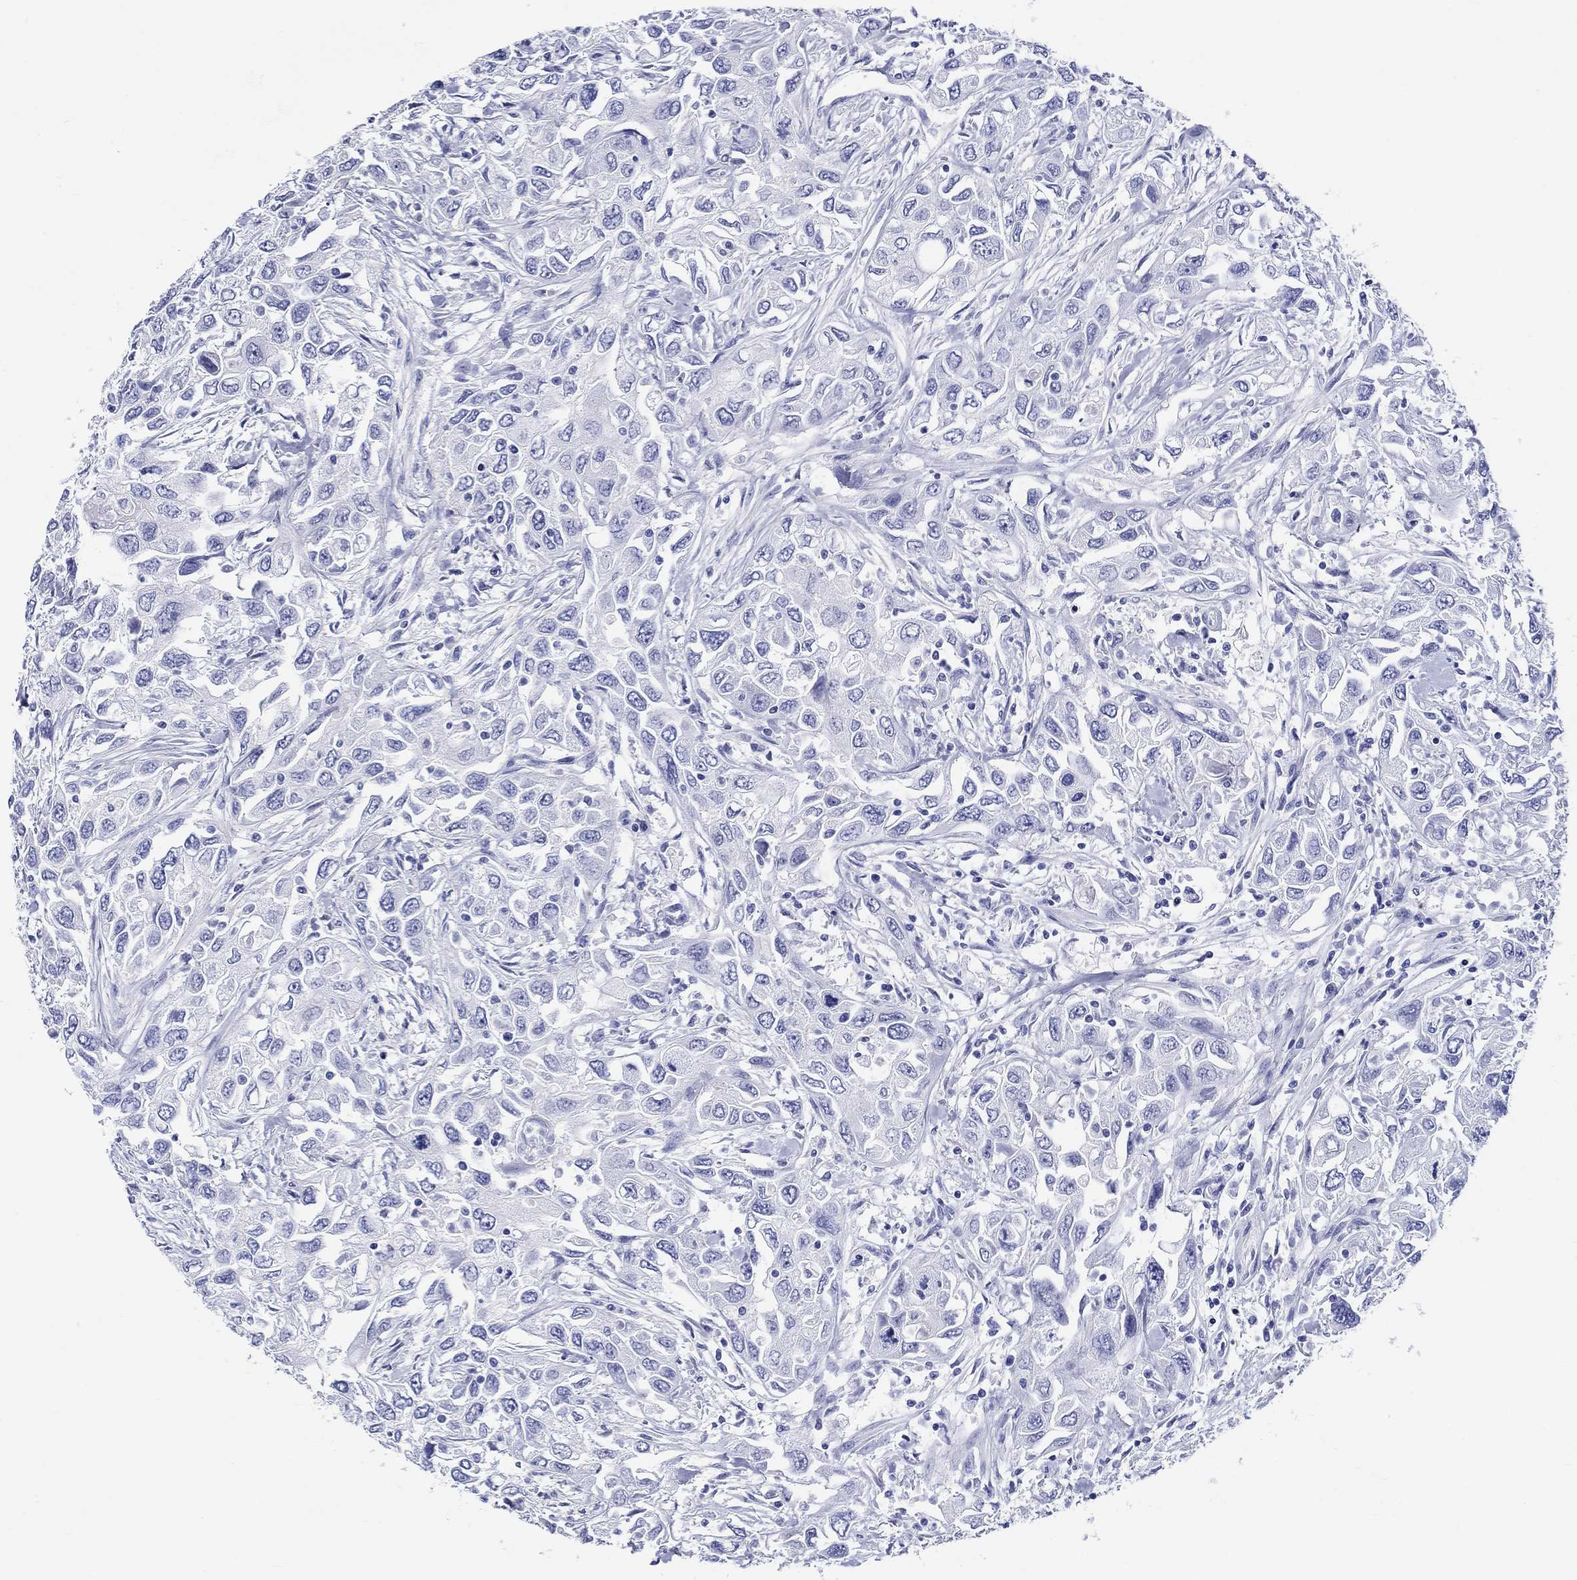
{"staining": {"intensity": "negative", "quantity": "none", "location": "none"}, "tissue": "urothelial cancer", "cell_type": "Tumor cells", "image_type": "cancer", "snomed": [{"axis": "morphology", "description": "Urothelial carcinoma, High grade"}, {"axis": "topography", "description": "Urinary bladder"}], "caption": "Human urothelial cancer stained for a protein using IHC demonstrates no positivity in tumor cells.", "gene": "CRYGS", "patient": {"sex": "male", "age": 76}}